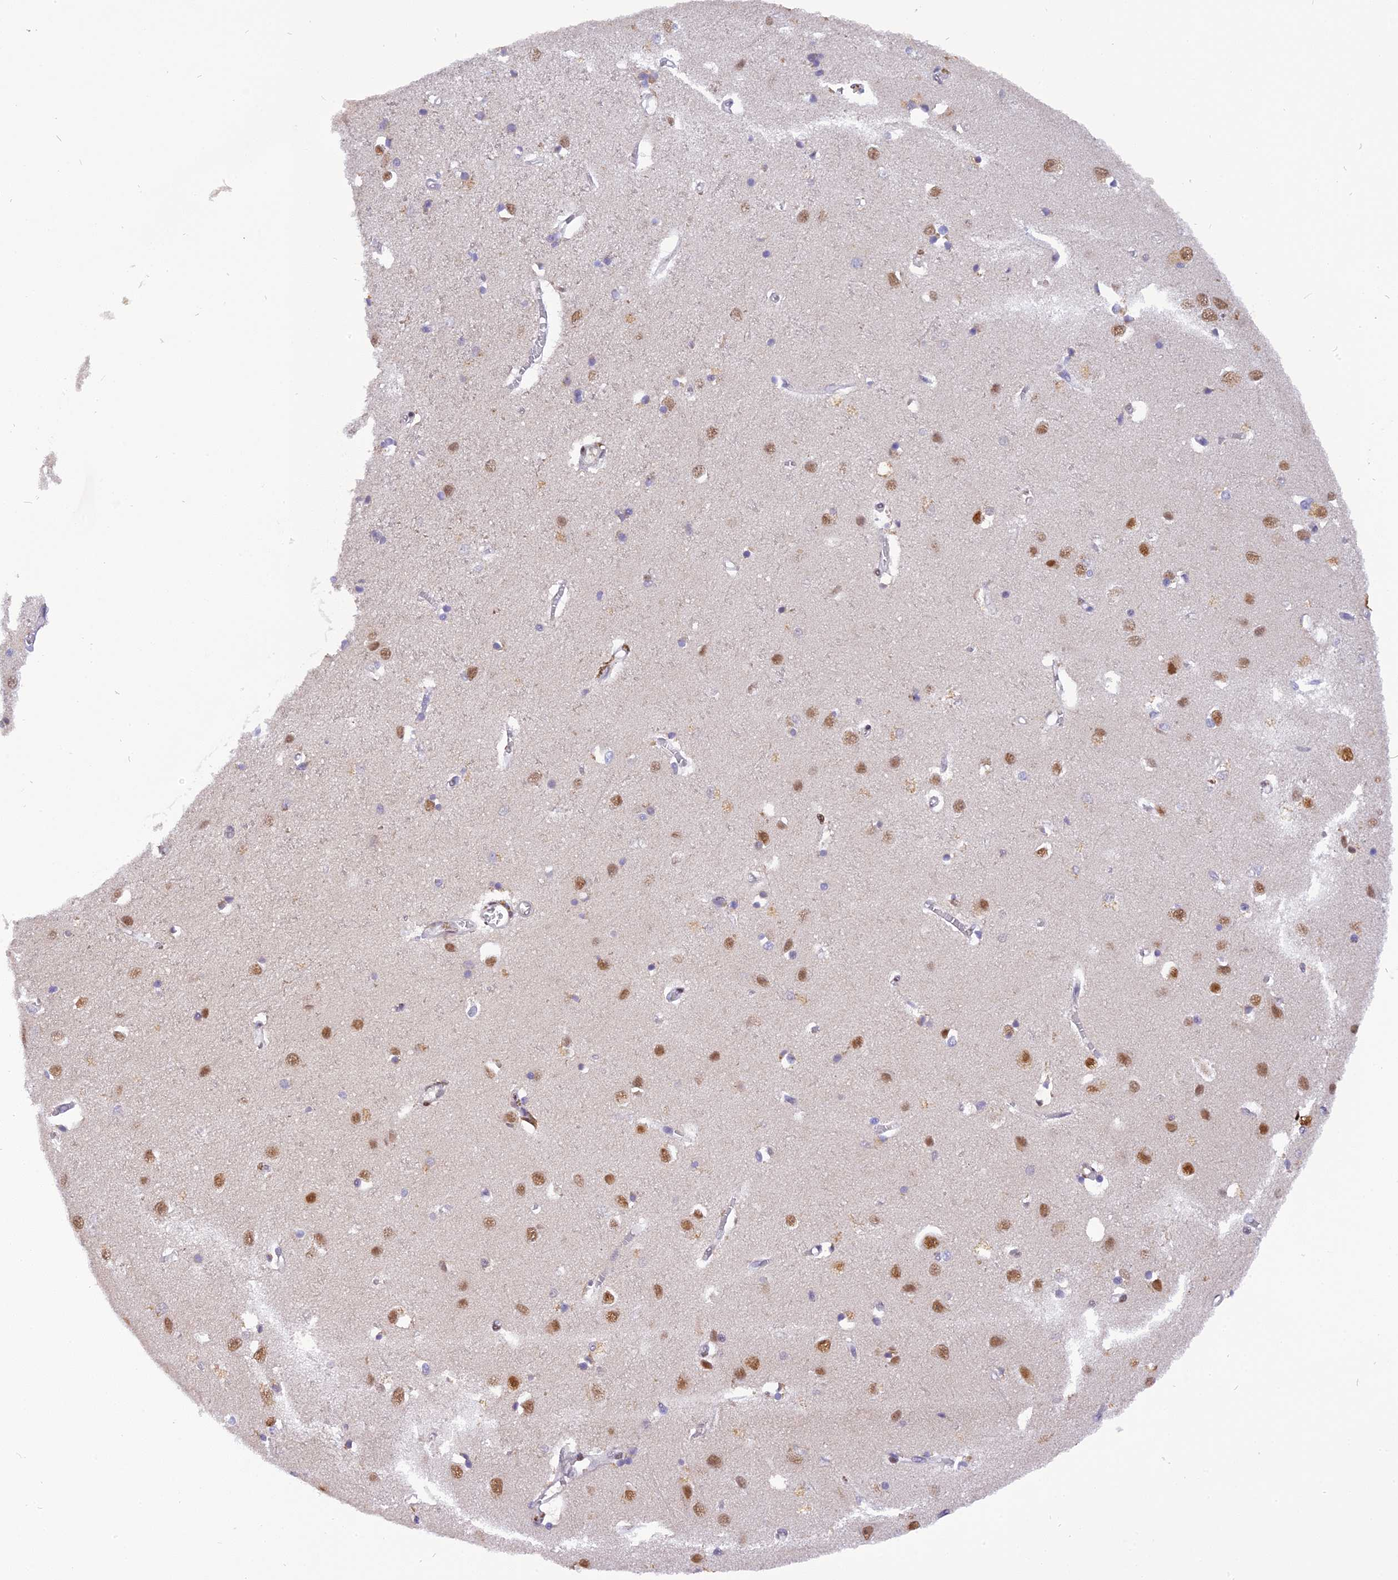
{"staining": {"intensity": "negative", "quantity": "none", "location": "none"}, "tissue": "cerebral cortex", "cell_type": "Endothelial cells", "image_type": "normal", "snomed": [{"axis": "morphology", "description": "Normal tissue, NOS"}, {"axis": "topography", "description": "Cerebral cortex"}], "caption": "Immunohistochemical staining of normal cerebral cortex shows no significant expression in endothelial cells.", "gene": "RABGGTA", "patient": {"sex": "female", "age": 64}}